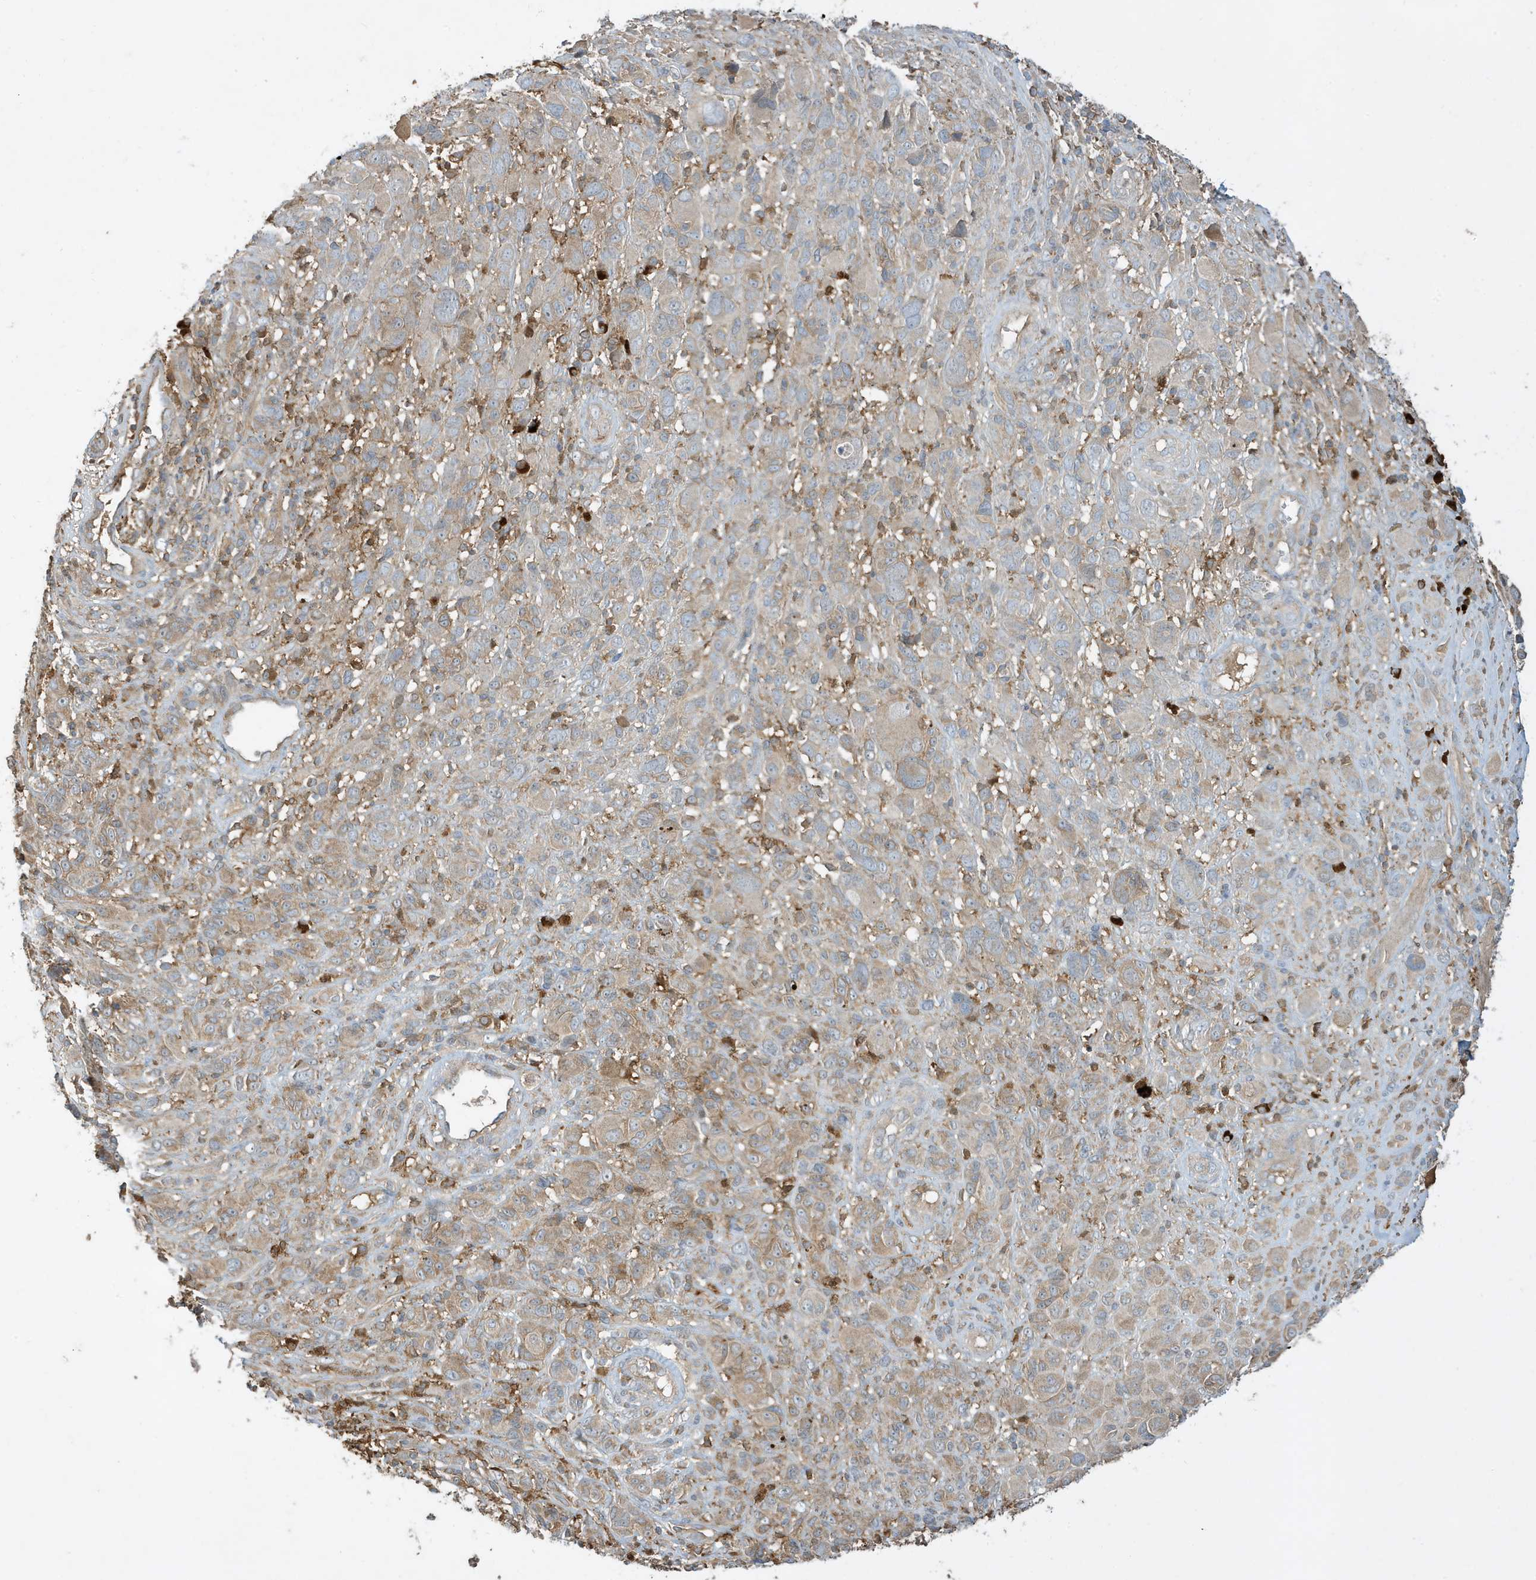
{"staining": {"intensity": "weak", "quantity": "25%-75%", "location": "cytoplasmic/membranous"}, "tissue": "melanoma", "cell_type": "Tumor cells", "image_type": "cancer", "snomed": [{"axis": "morphology", "description": "Malignant melanoma, NOS"}, {"axis": "topography", "description": "Skin of trunk"}], "caption": "Tumor cells reveal low levels of weak cytoplasmic/membranous expression in about 25%-75% of cells in melanoma.", "gene": "ABTB1", "patient": {"sex": "male", "age": 71}}